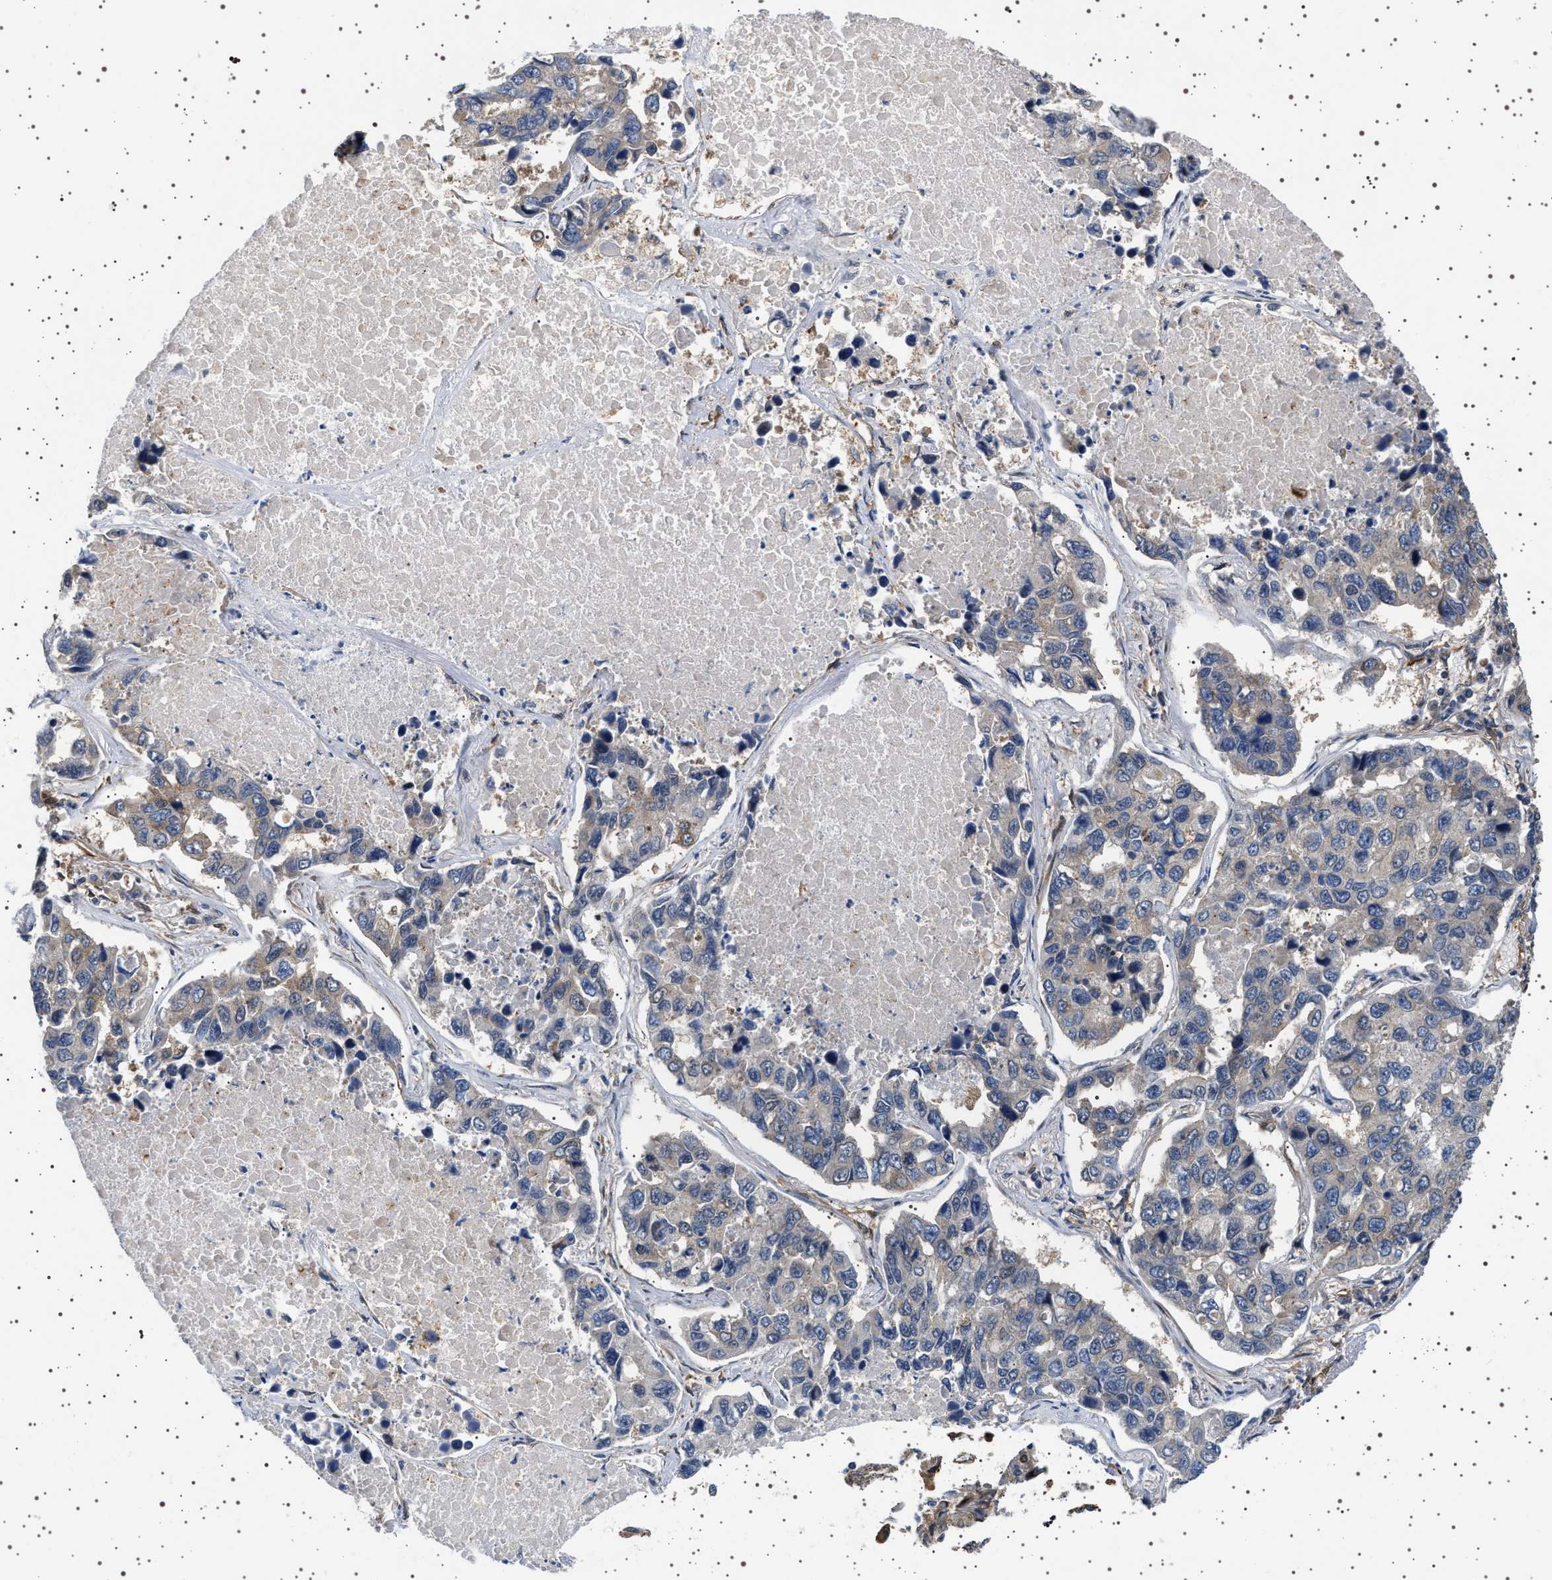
{"staining": {"intensity": "weak", "quantity": "<25%", "location": "cytoplasmic/membranous"}, "tissue": "lung cancer", "cell_type": "Tumor cells", "image_type": "cancer", "snomed": [{"axis": "morphology", "description": "Adenocarcinoma, NOS"}, {"axis": "topography", "description": "Lung"}], "caption": "The image shows no staining of tumor cells in lung cancer (adenocarcinoma). Brightfield microscopy of IHC stained with DAB (3,3'-diaminobenzidine) (brown) and hematoxylin (blue), captured at high magnification.", "gene": "BAG3", "patient": {"sex": "male", "age": 64}}